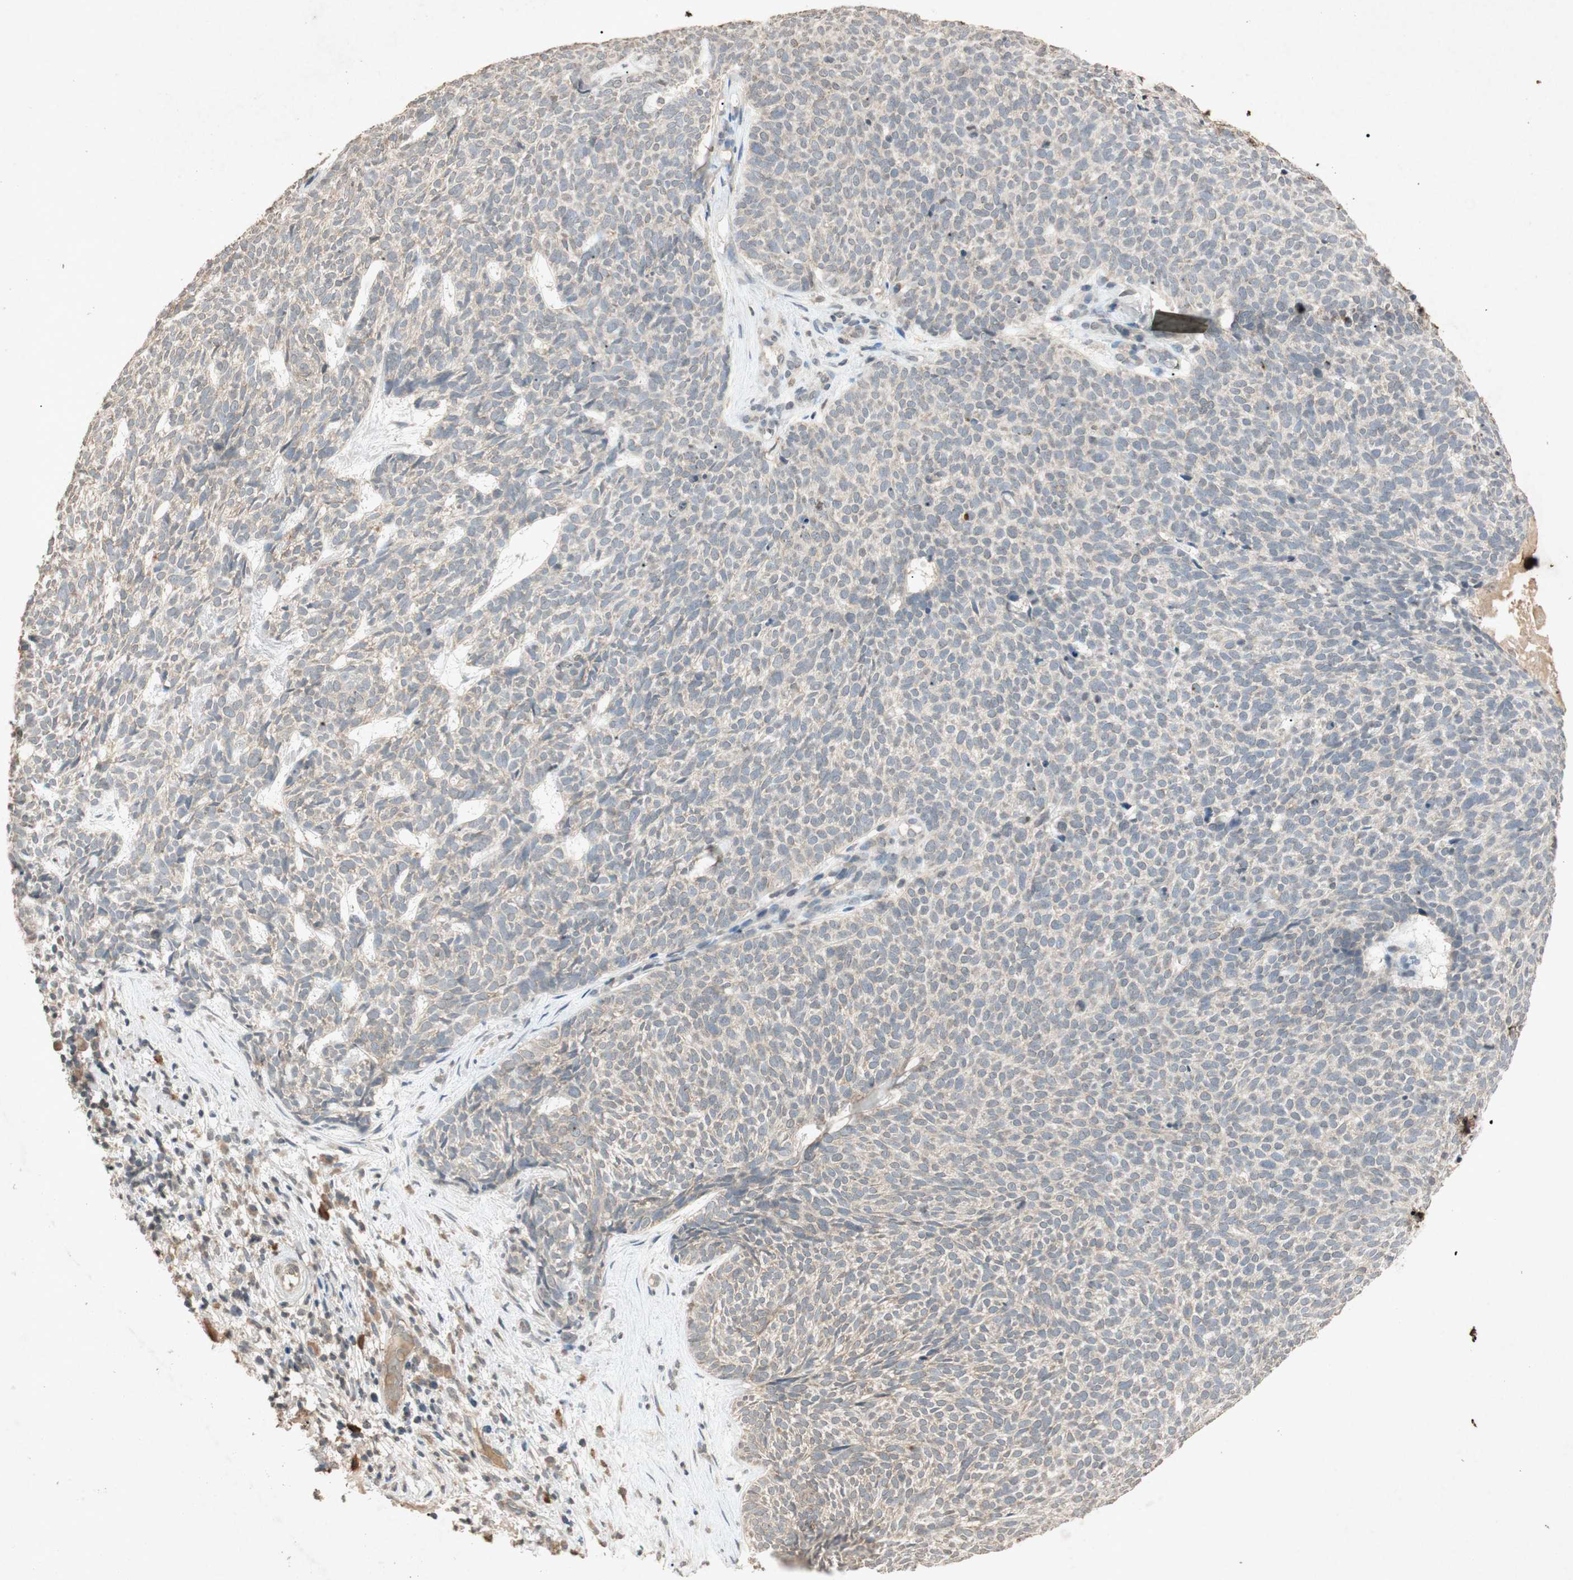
{"staining": {"intensity": "weak", "quantity": ">75%", "location": "cytoplasmic/membranous"}, "tissue": "skin cancer", "cell_type": "Tumor cells", "image_type": "cancer", "snomed": [{"axis": "morphology", "description": "Basal cell carcinoma"}, {"axis": "topography", "description": "Skin"}], "caption": "Skin cancer stained for a protein demonstrates weak cytoplasmic/membranous positivity in tumor cells.", "gene": "MSRB1", "patient": {"sex": "female", "age": 84}}